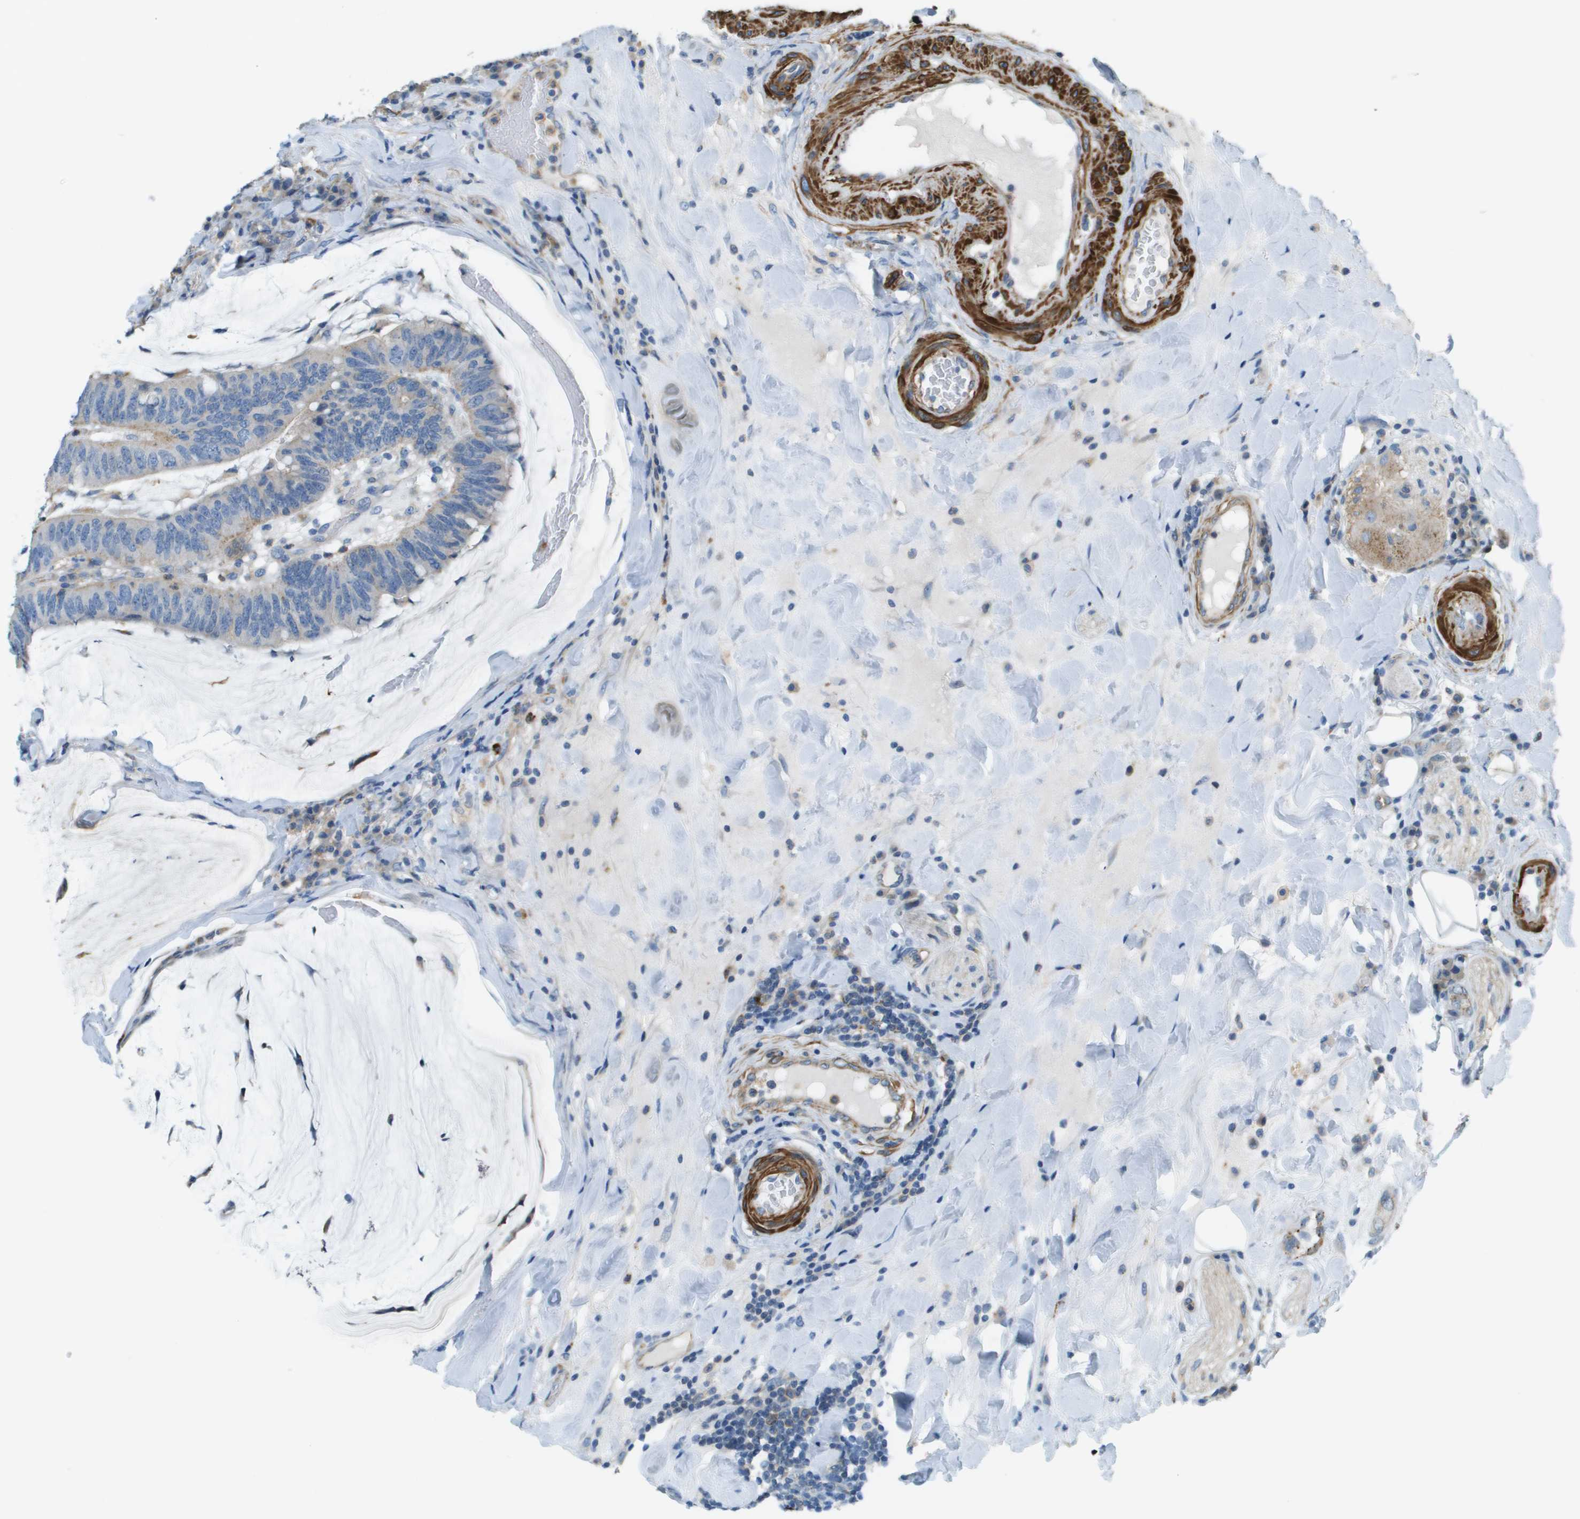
{"staining": {"intensity": "negative", "quantity": "none", "location": "none"}, "tissue": "colorectal cancer", "cell_type": "Tumor cells", "image_type": "cancer", "snomed": [{"axis": "morphology", "description": "Normal tissue, NOS"}, {"axis": "morphology", "description": "Adenocarcinoma, NOS"}, {"axis": "topography", "description": "Colon"}], "caption": "Image shows no protein positivity in tumor cells of colorectal cancer tissue.", "gene": "MYH11", "patient": {"sex": "female", "age": 66}}